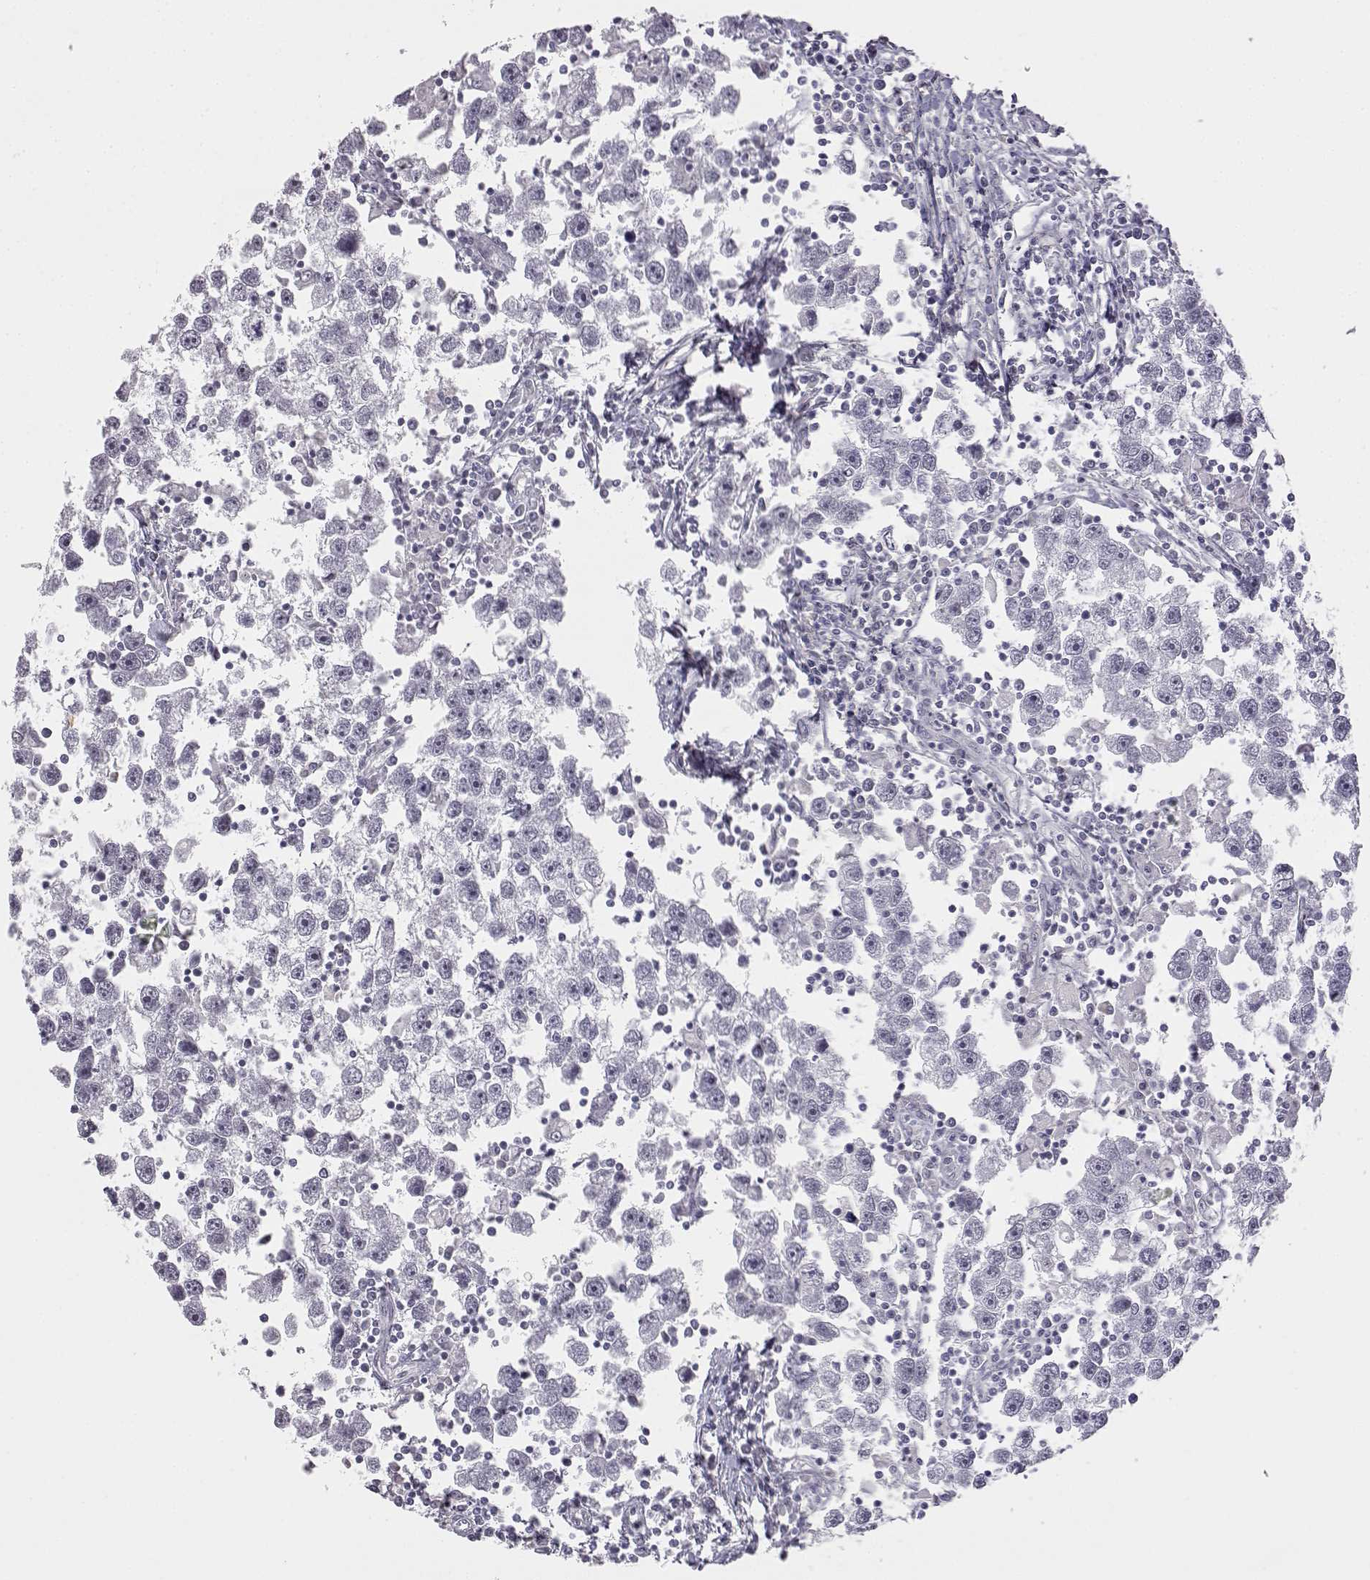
{"staining": {"intensity": "negative", "quantity": "none", "location": "none"}, "tissue": "testis cancer", "cell_type": "Tumor cells", "image_type": "cancer", "snomed": [{"axis": "morphology", "description": "Seminoma, NOS"}, {"axis": "topography", "description": "Testis"}], "caption": "IHC image of neoplastic tissue: human testis seminoma stained with DAB demonstrates no significant protein staining in tumor cells.", "gene": "VGF", "patient": {"sex": "male", "age": 30}}